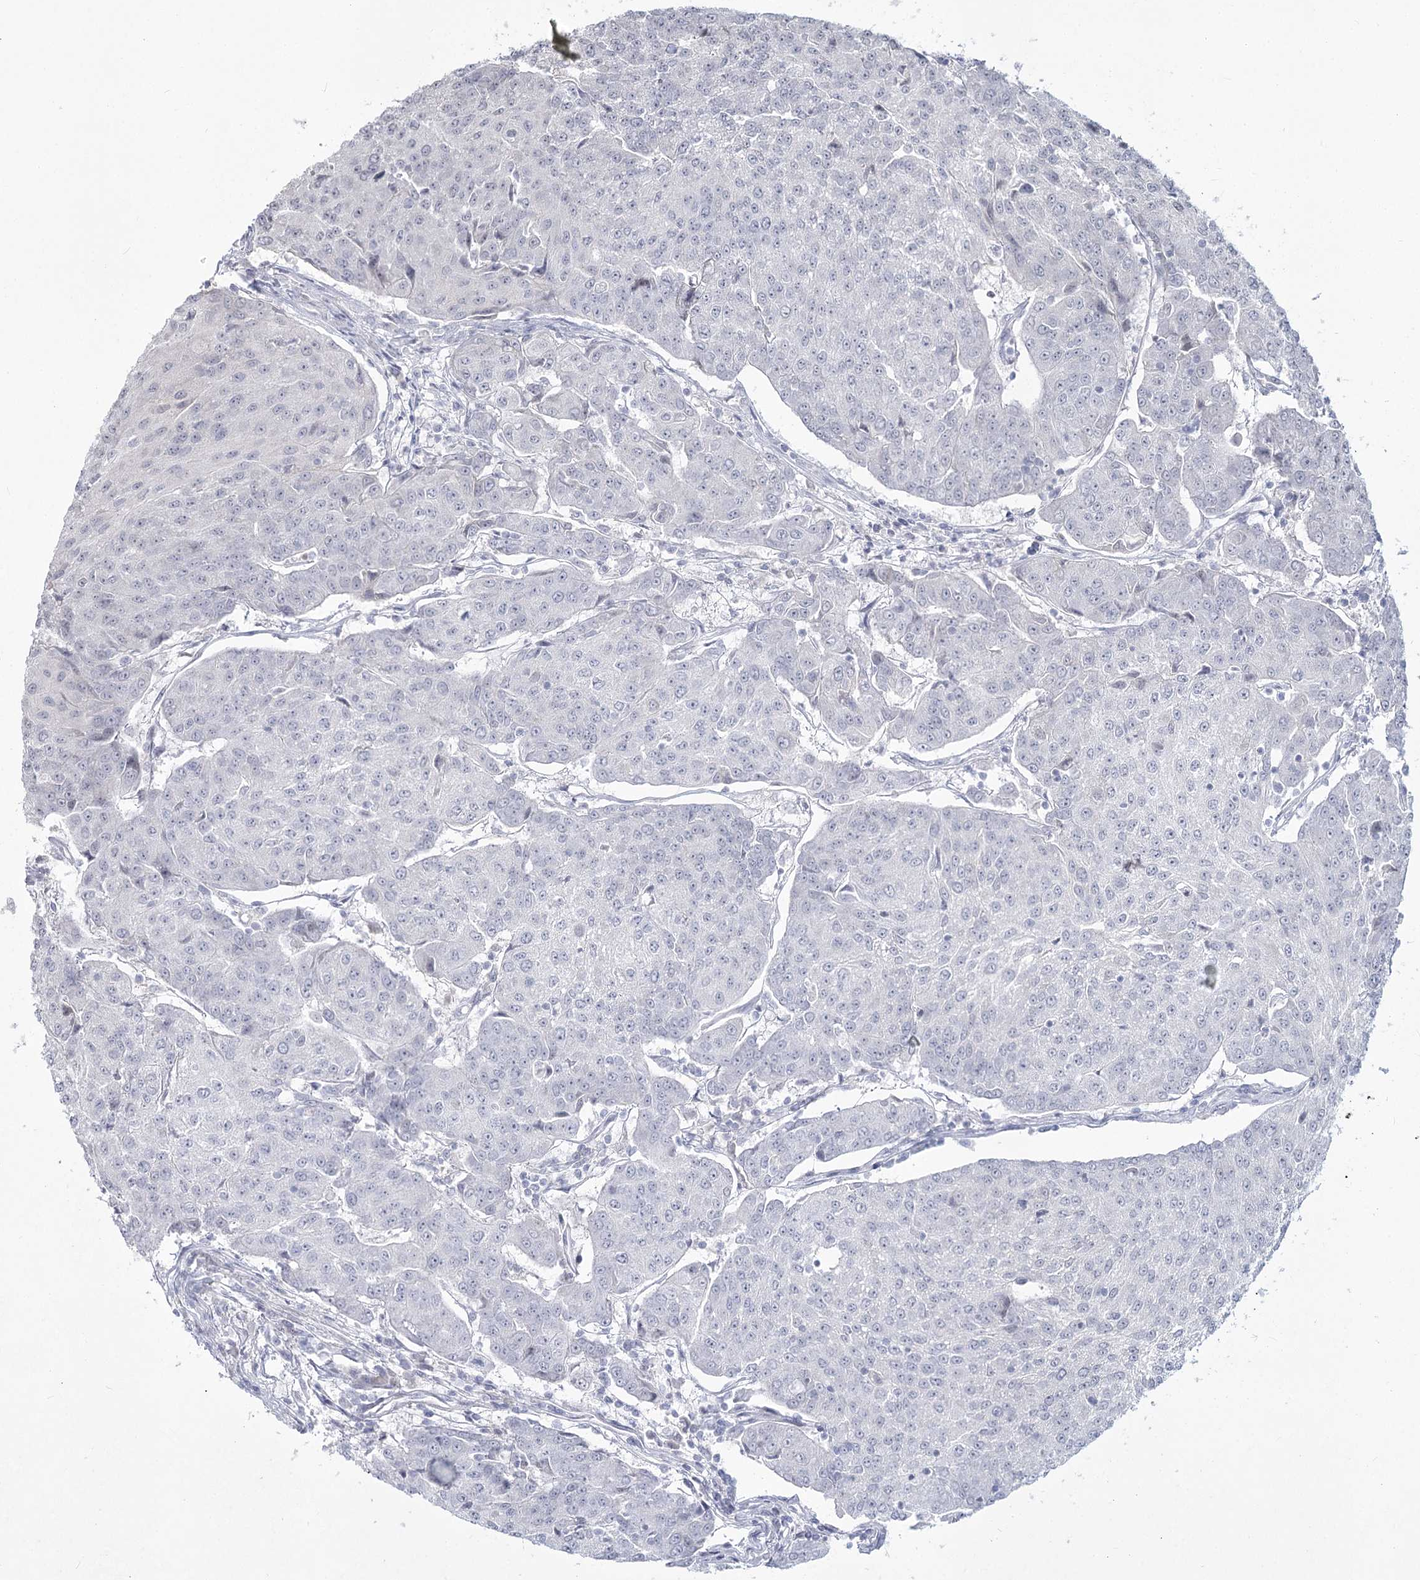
{"staining": {"intensity": "negative", "quantity": "none", "location": "none"}, "tissue": "urothelial cancer", "cell_type": "Tumor cells", "image_type": "cancer", "snomed": [{"axis": "morphology", "description": "Urothelial carcinoma, High grade"}, {"axis": "topography", "description": "Urinary bladder"}], "caption": "A photomicrograph of human urothelial carcinoma (high-grade) is negative for staining in tumor cells.", "gene": "LY6G5C", "patient": {"sex": "female", "age": 85}}